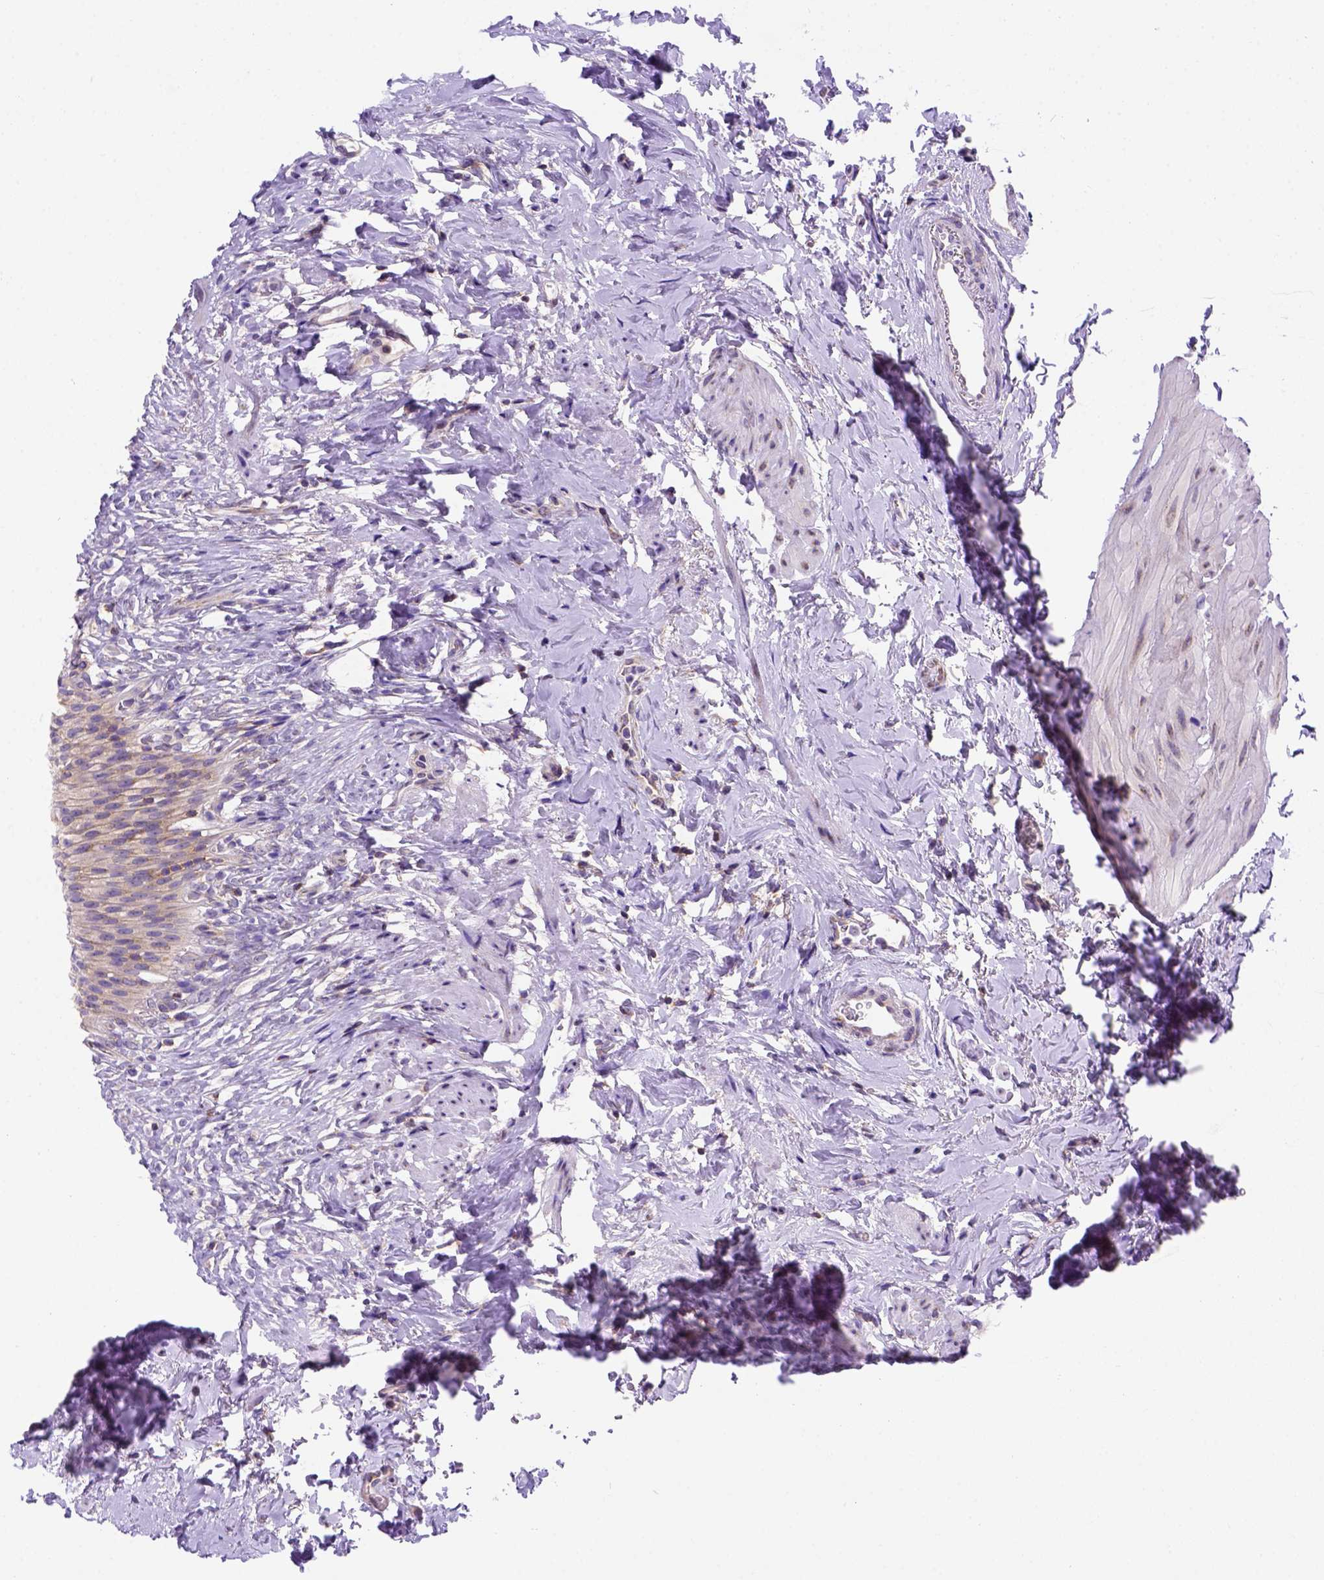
{"staining": {"intensity": "weak", "quantity": "25%-75%", "location": "cytoplasmic/membranous"}, "tissue": "urinary bladder", "cell_type": "Urothelial cells", "image_type": "normal", "snomed": [{"axis": "morphology", "description": "Normal tissue, NOS"}, {"axis": "topography", "description": "Urinary bladder"}, {"axis": "topography", "description": "Prostate"}], "caption": "Unremarkable urinary bladder displays weak cytoplasmic/membranous positivity in approximately 25%-75% of urothelial cells (DAB (3,3'-diaminobenzidine) IHC with brightfield microscopy, high magnification)..", "gene": "FOXI1", "patient": {"sex": "male", "age": 76}}